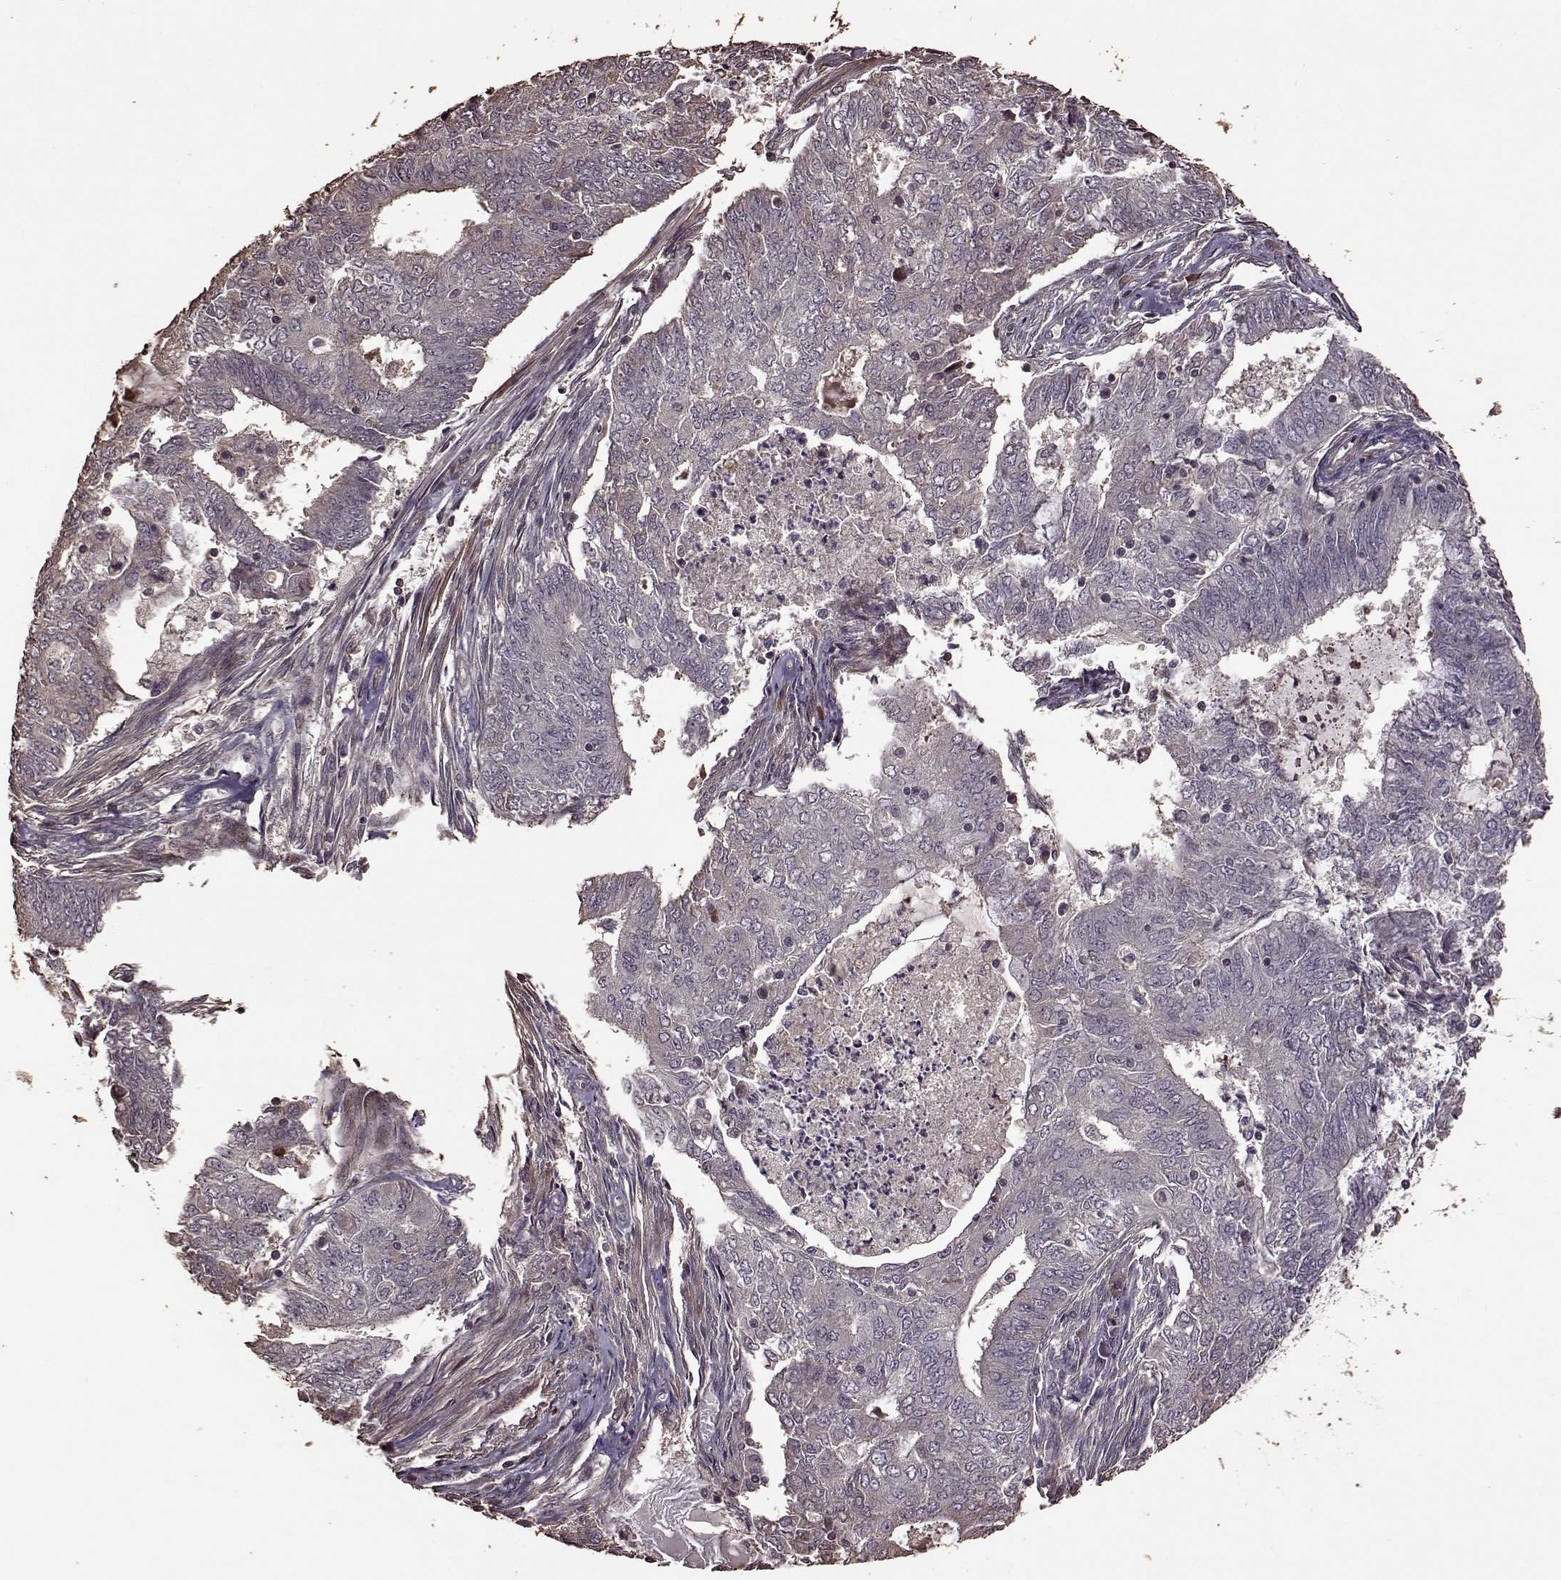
{"staining": {"intensity": "negative", "quantity": "none", "location": "none"}, "tissue": "endometrial cancer", "cell_type": "Tumor cells", "image_type": "cancer", "snomed": [{"axis": "morphology", "description": "Adenocarcinoma, NOS"}, {"axis": "topography", "description": "Endometrium"}], "caption": "Immunohistochemistry (IHC) histopathology image of neoplastic tissue: human endometrial adenocarcinoma stained with DAB (3,3'-diaminobenzidine) displays no significant protein staining in tumor cells.", "gene": "FBXW11", "patient": {"sex": "female", "age": 62}}